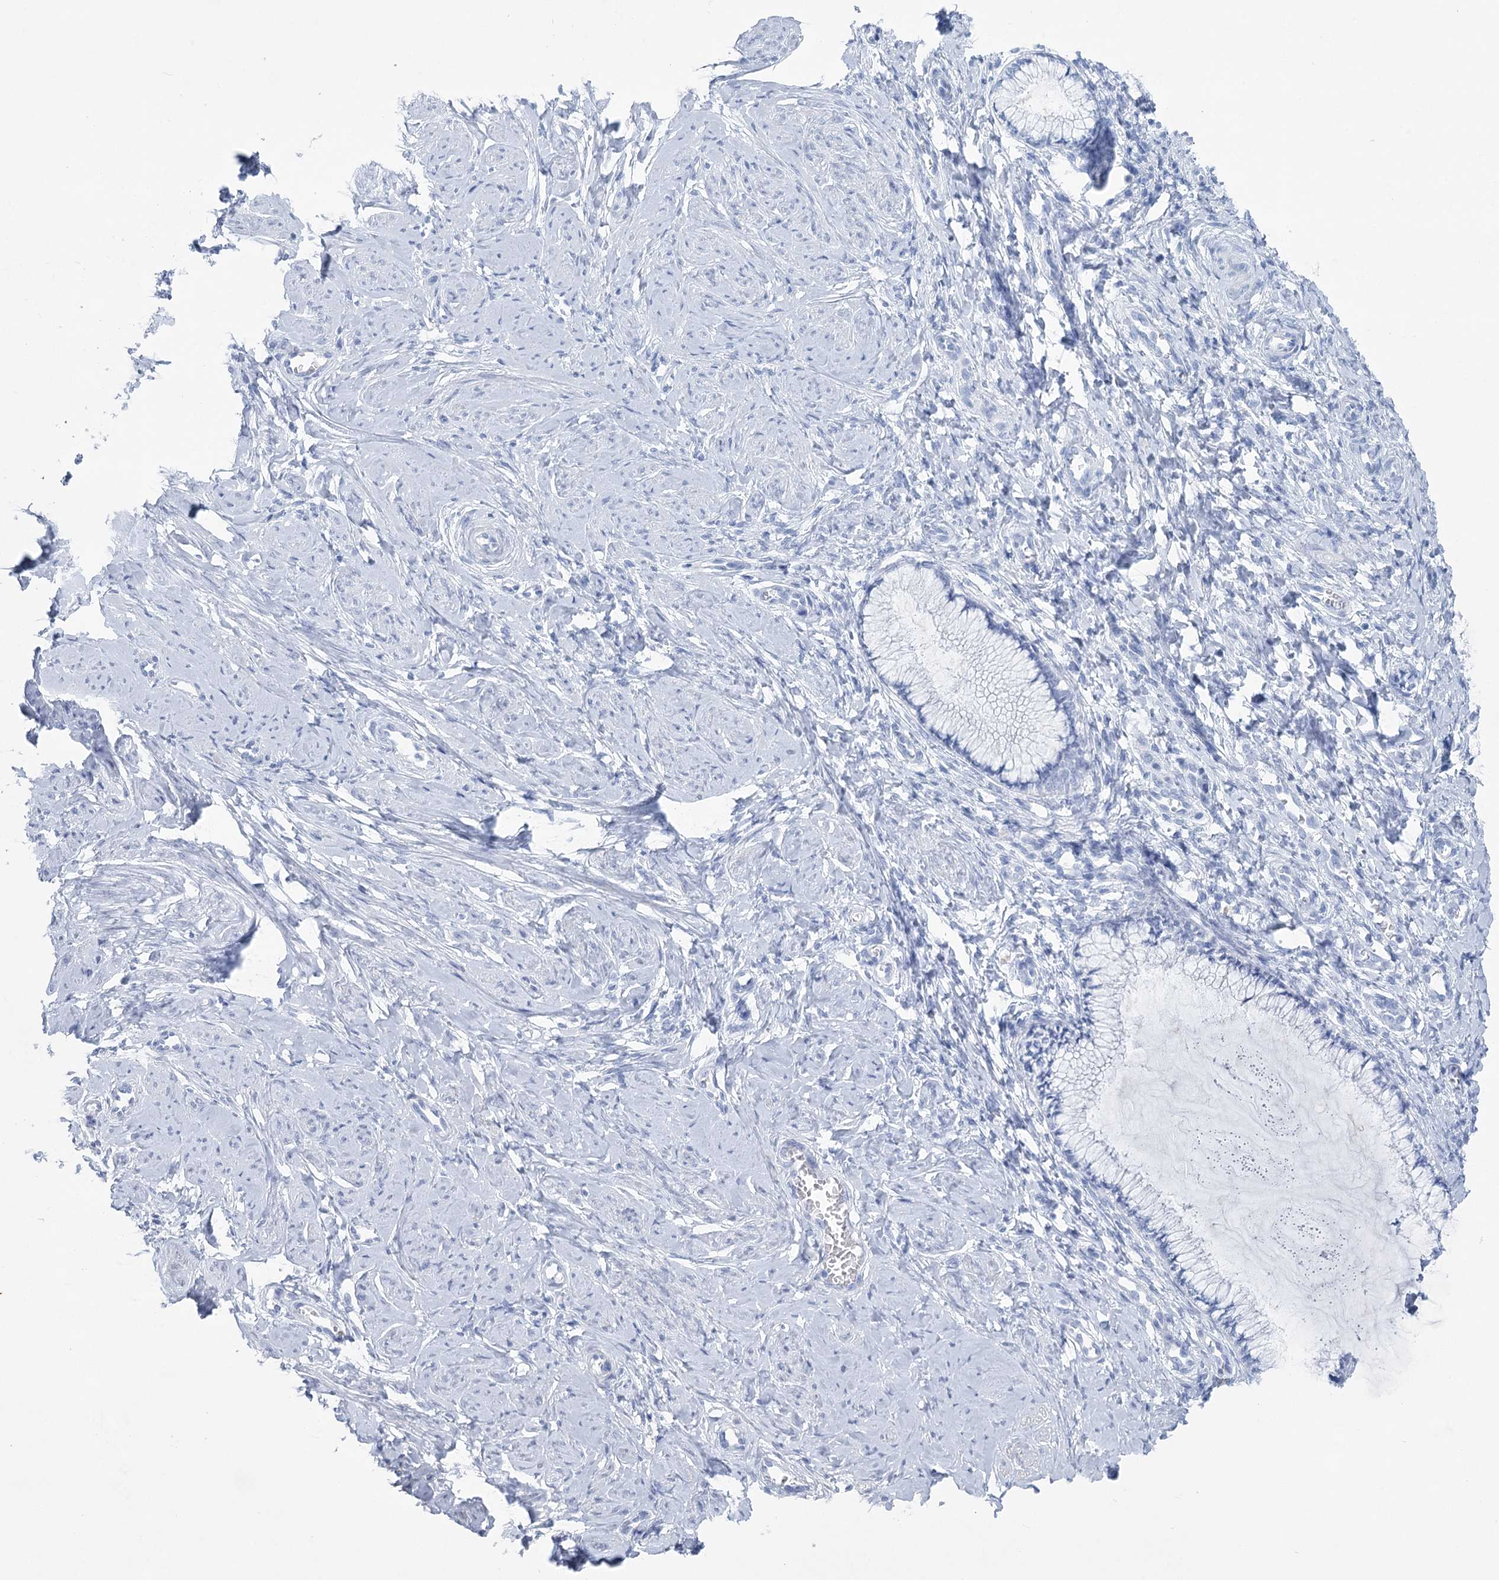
{"staining": {"intensity": "negative", "quantity": "none", "location": "none"}, "tissue": "cervix", "cell_type": "Glandular cells", "image_type": "normal", "snomed": [{"axis": "morphology", "description": "Normal tissue, NOS"}, {"axis": "morphology", "description": "Adenocarcinoma, NOS"}, {"axis": "topography", "description": "Cervix"}], "caption": "Normal cervix was stained to show a protein in brown. There is no significant positivity in glandular cells. (Immunohistochemistry (ihc), brightfield microscopy, high magnification).", "gene": "WDR74", "patient": {"sex": "female", "age": 29}}